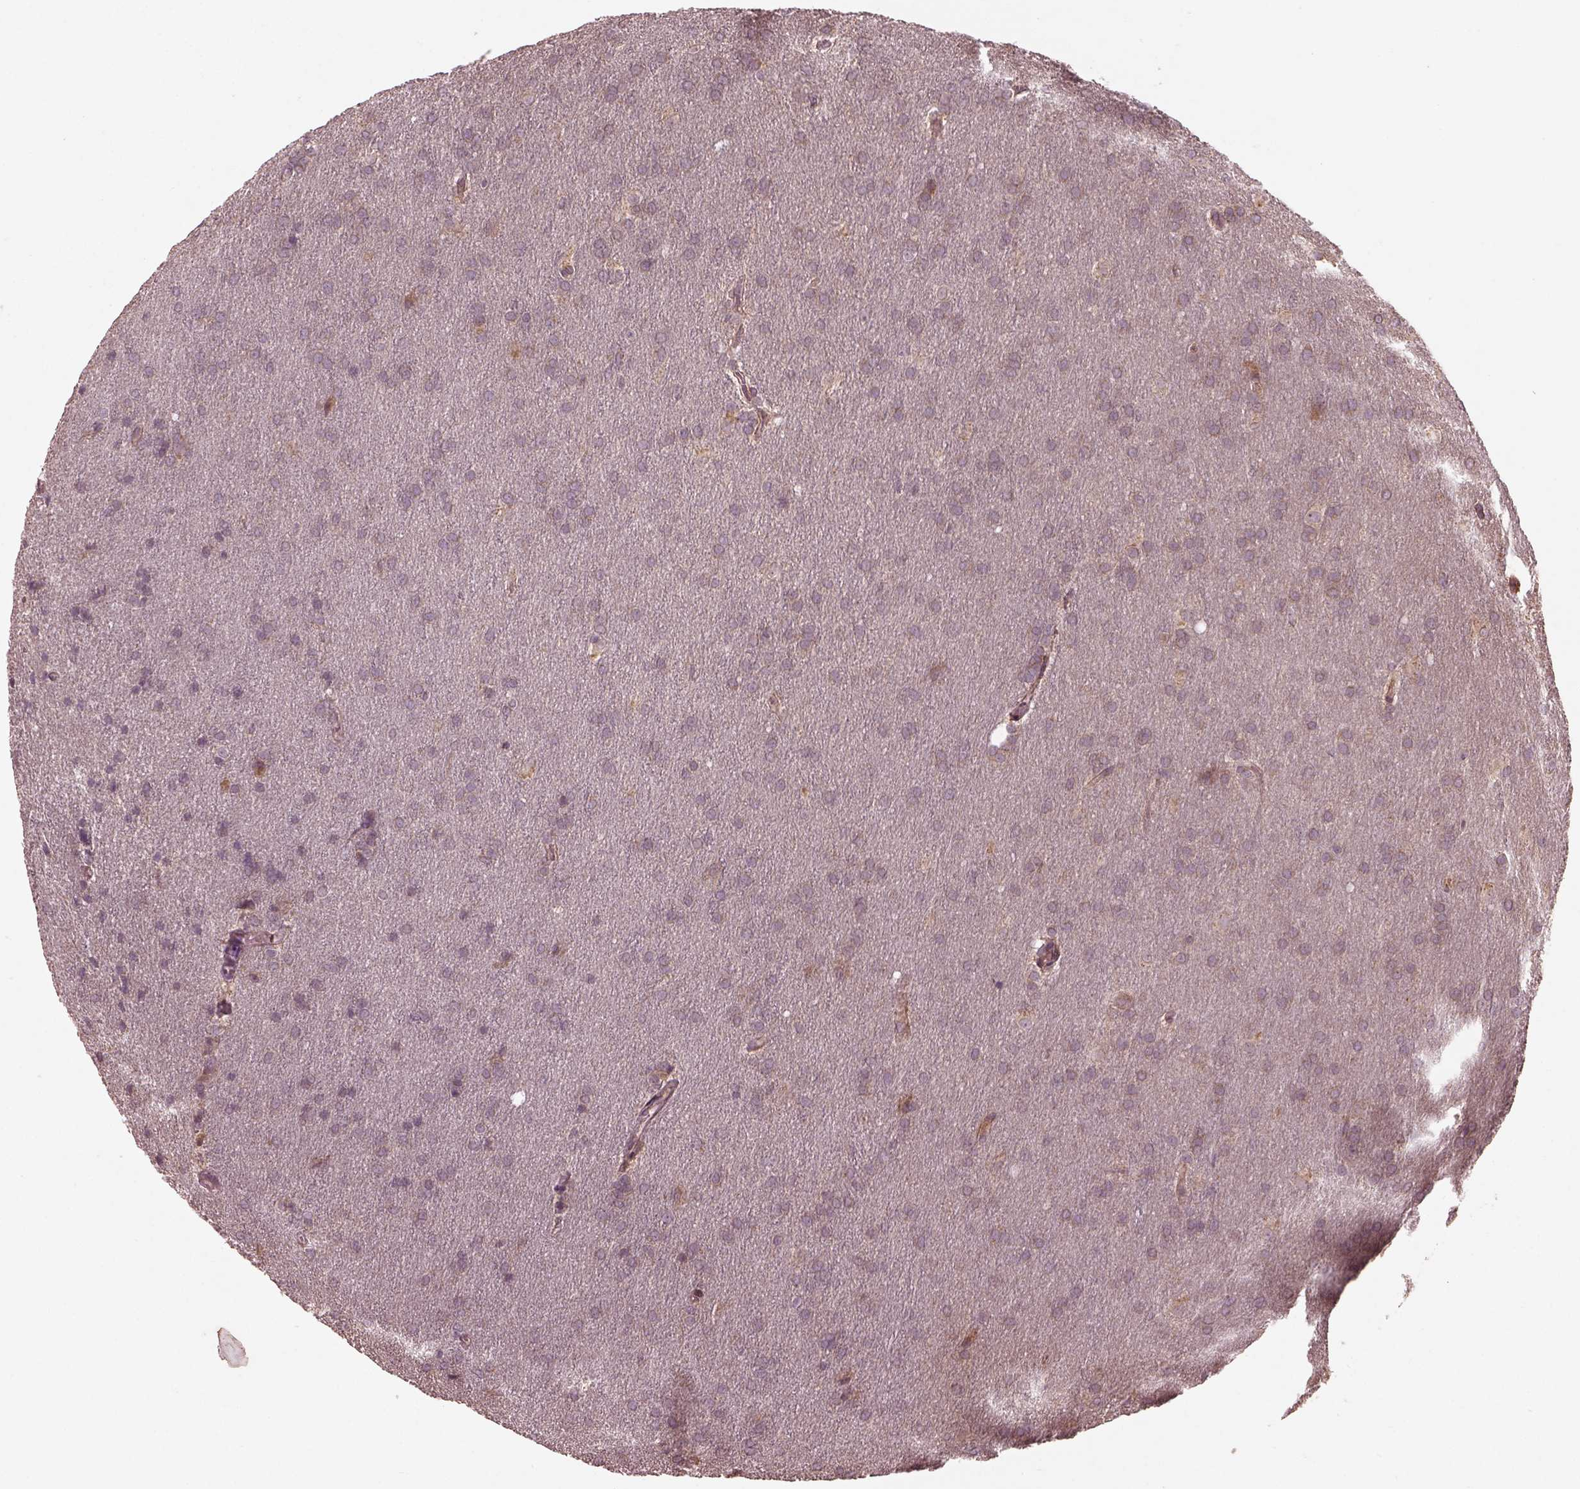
{"staining": {"intensity": "negative", "quantity": "none", "location": "none"}, "tissue": "glioma", "cell_type": "Tumor cells", "image_type": "cancer", "snomed": [{"axis": "morphology", "description": "Glioma, malignant, Low grade"}, {"axis": "topography", "description": "Brain"}], "caption": "High power microscopy photomicrograph of an immunohistochemistry (IHC) histopathology image of glioma, revealing no significant staining in tumor cells. The staining is performed using DAB (3,3'-diaminobenzidine) brown chromogen with nuclei counter-stained in using hematoxylin.", "gene": "SLC25A46", "patient": {"sex": "female", "age": 32}}